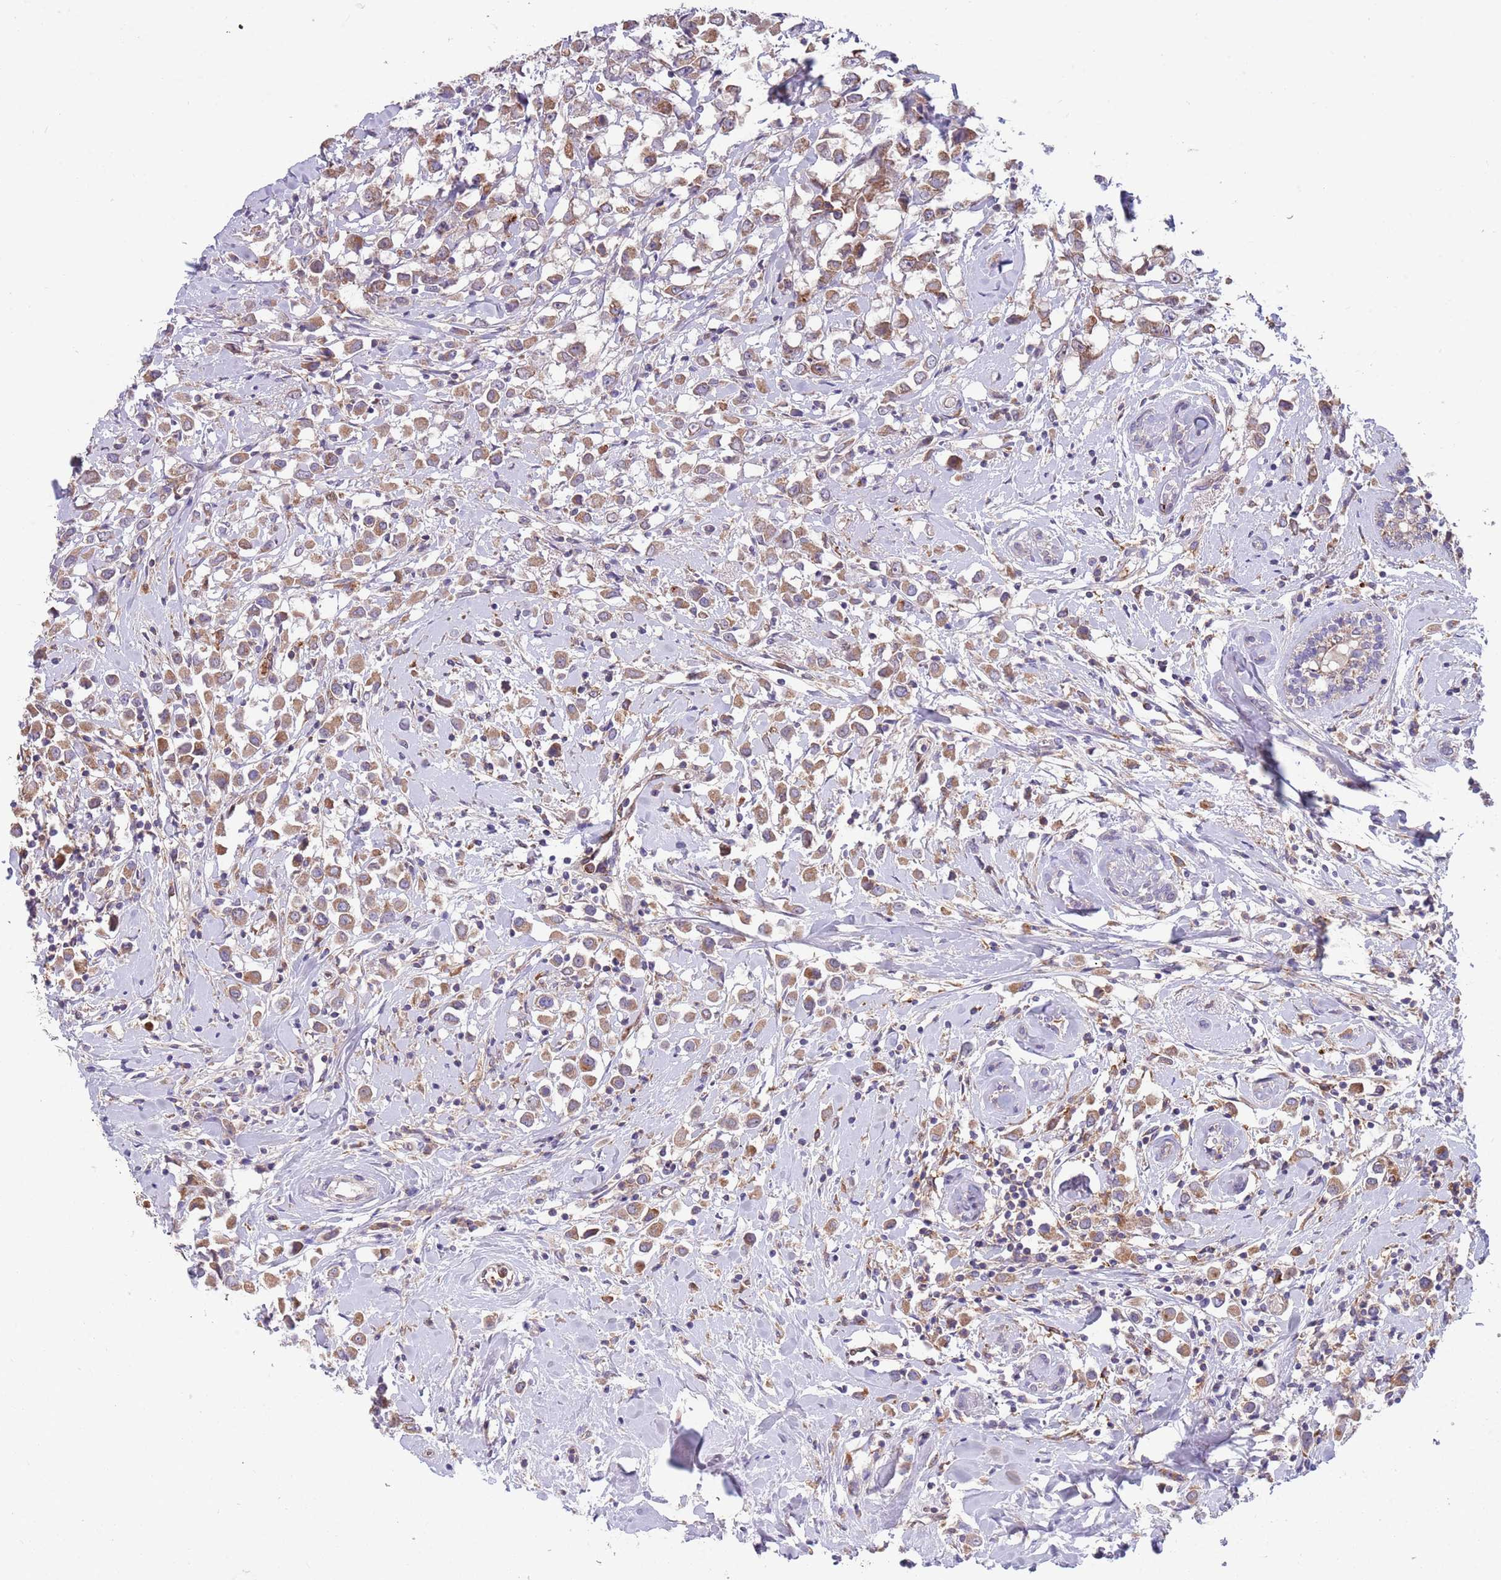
{"staining": {"intensity": "moderate", "quantity": ">75%", "location": "cytoplasmic/membranous"}, "tissue": "breast cancer", "cell_type": "Tumor cells", "image_type": "cancer", "snomed": [{"axis": "morphology", "description": "Duct carcinoma"}, {"axis": "topography", "description": "Breast"}], "caption": "Breast cancer (infiltrating ductal carcinoma) was stained to show a protein in brown. There is medium levels of moderate cytoplasmic/membranous expression in approximately >75% of tumor cells.", "gene": "DDT", "patient": {"sex": "female", "age": 87}}